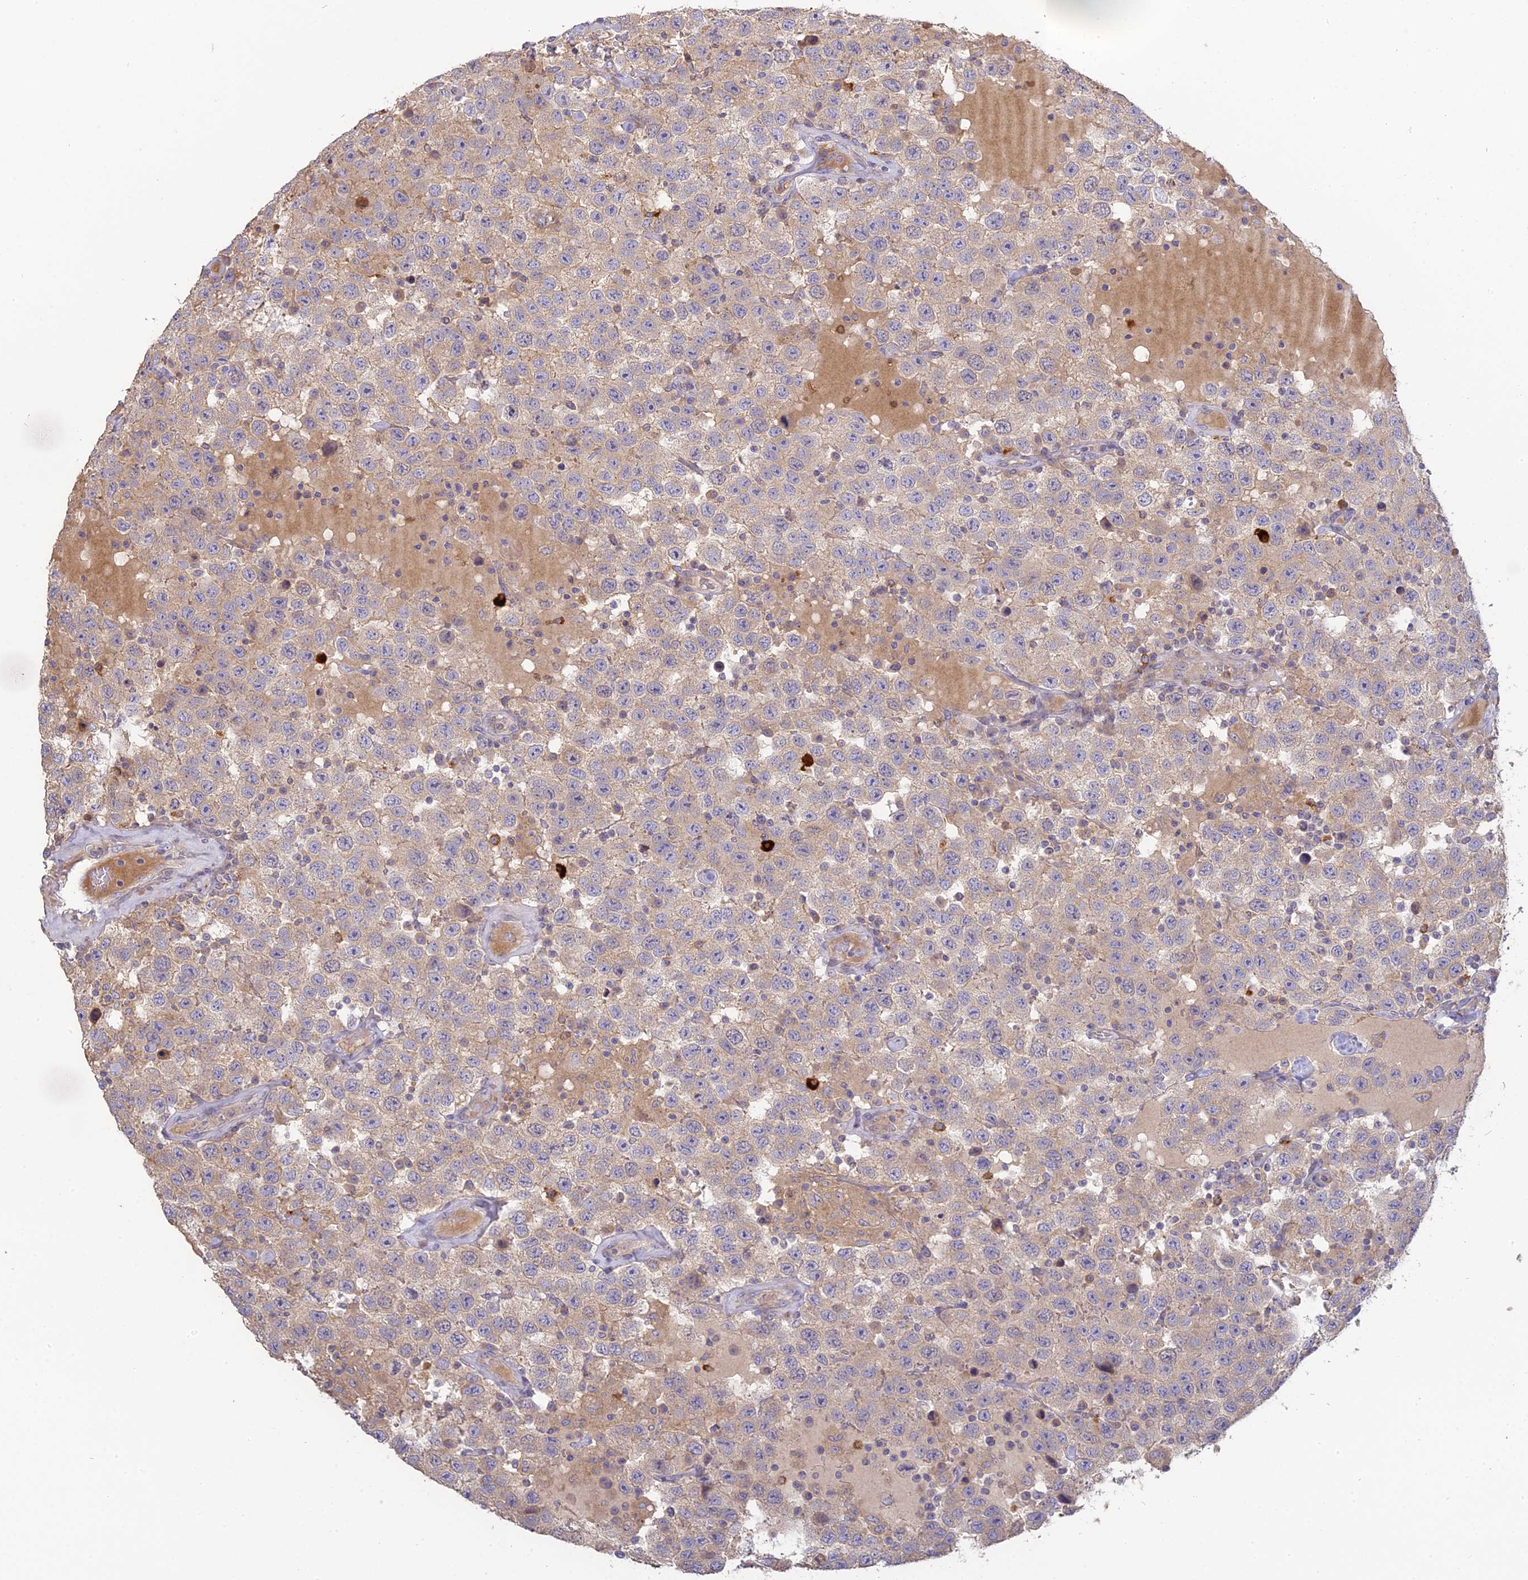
{"staining": {"intensity": "weak", "quantity": "25%-75%", "location": "cytoplasmic/membranous"}, "tissue": "testis cancer", "cell_type": "Tumor cells", "image_type": "cancer", "snomed": [{"axis": "morphology", "description": "Seminoma, NOS"}, {"axis": "topography", "description": "Testis"}], "caption": "Weak cytoplasmic/membranous positivity is present in approximately 25%-75% of tumor cells in testis cancer. (Brightfield microscopy of DAB IHC at high magnification).", "gene": "SFT2D2", "patient": {"sex": "male", "age": 41}}